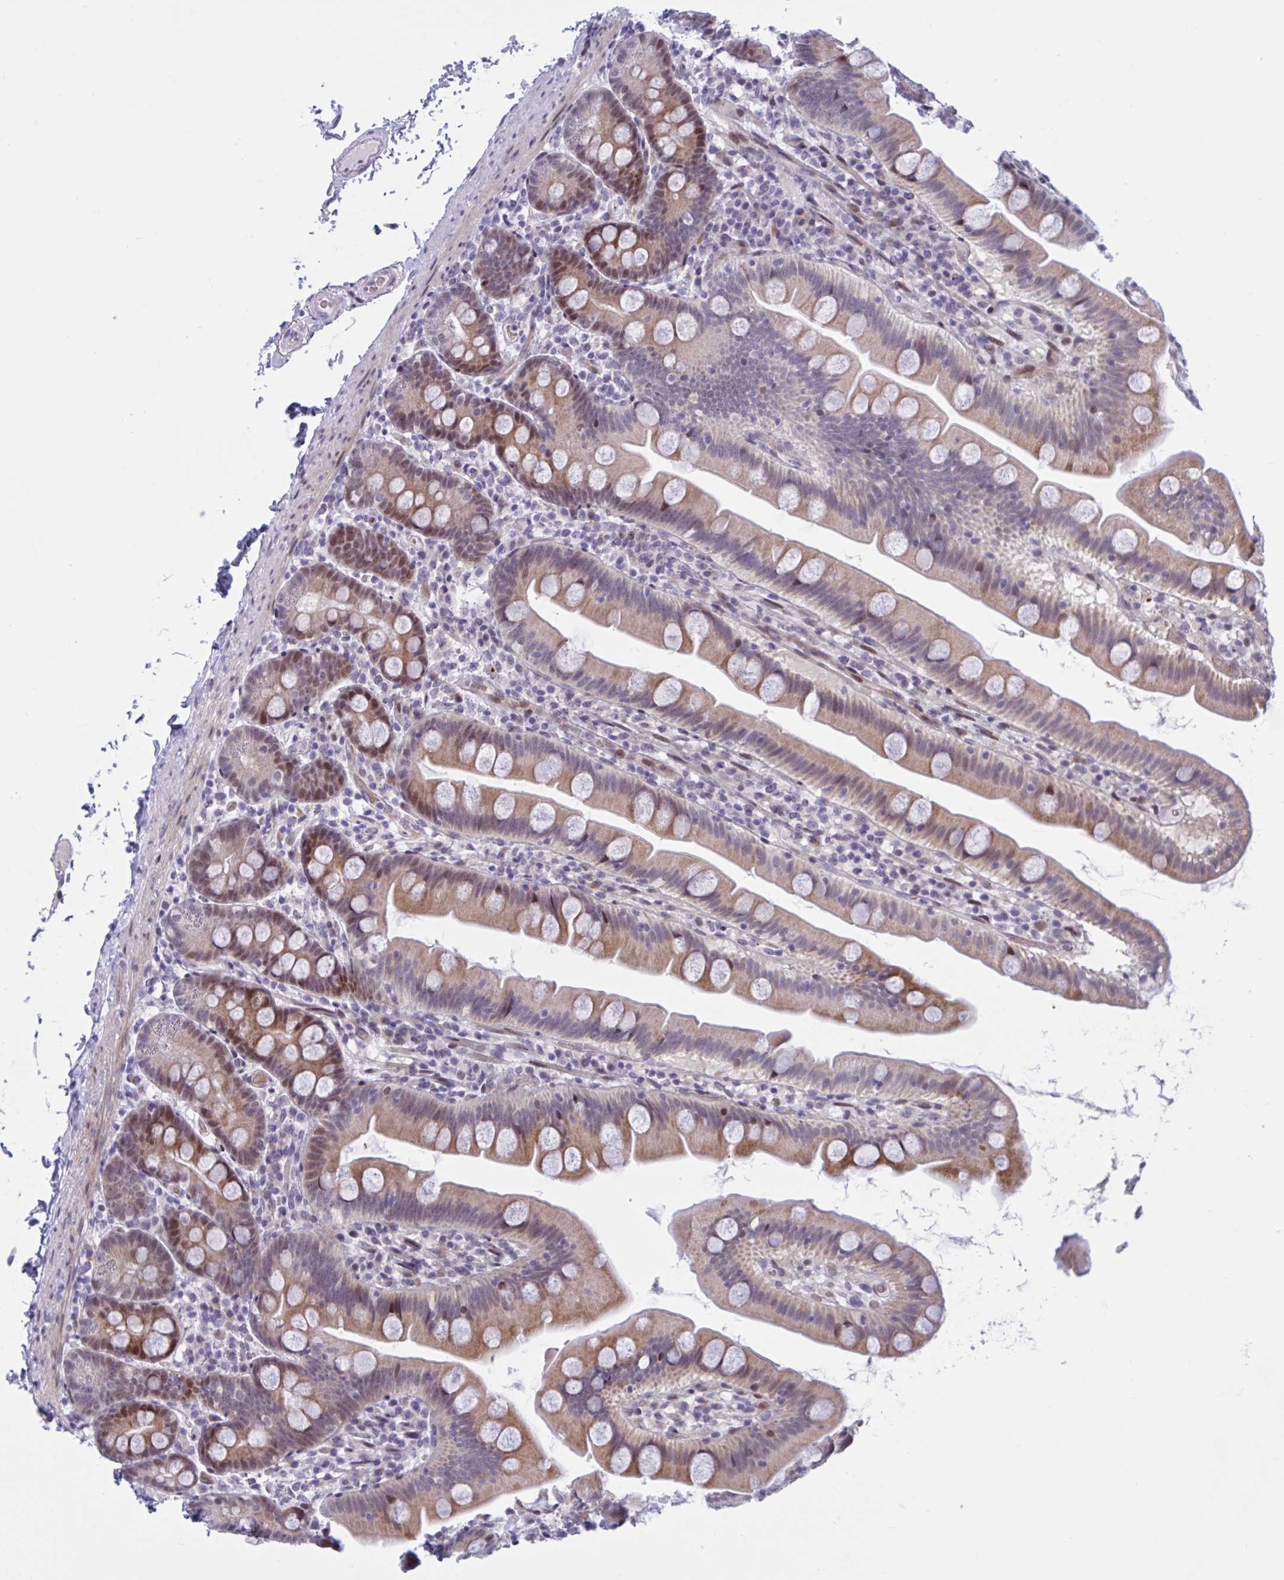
{"staining": {"intensity": "moderate", "quantity": ">75%", "location": "cytoplasmic/membranous,nuclear"}, "tissue": "small intestine", "cell_type": "Glandular cells", "image_type": "normal", "snomed": [{"axis": "morphology", "description": "Normal tissue, NOS"}, {"axis": "topography", "description": "Small intestine"}], "caption": "Human small intestine stained with a brown dye exhibits moderate cytoplasmic/membranous,nuclear positive staining in about >75% of glandular cells.", "gene": "RBL1", "patient": {"sex": "female", "age": 68}}